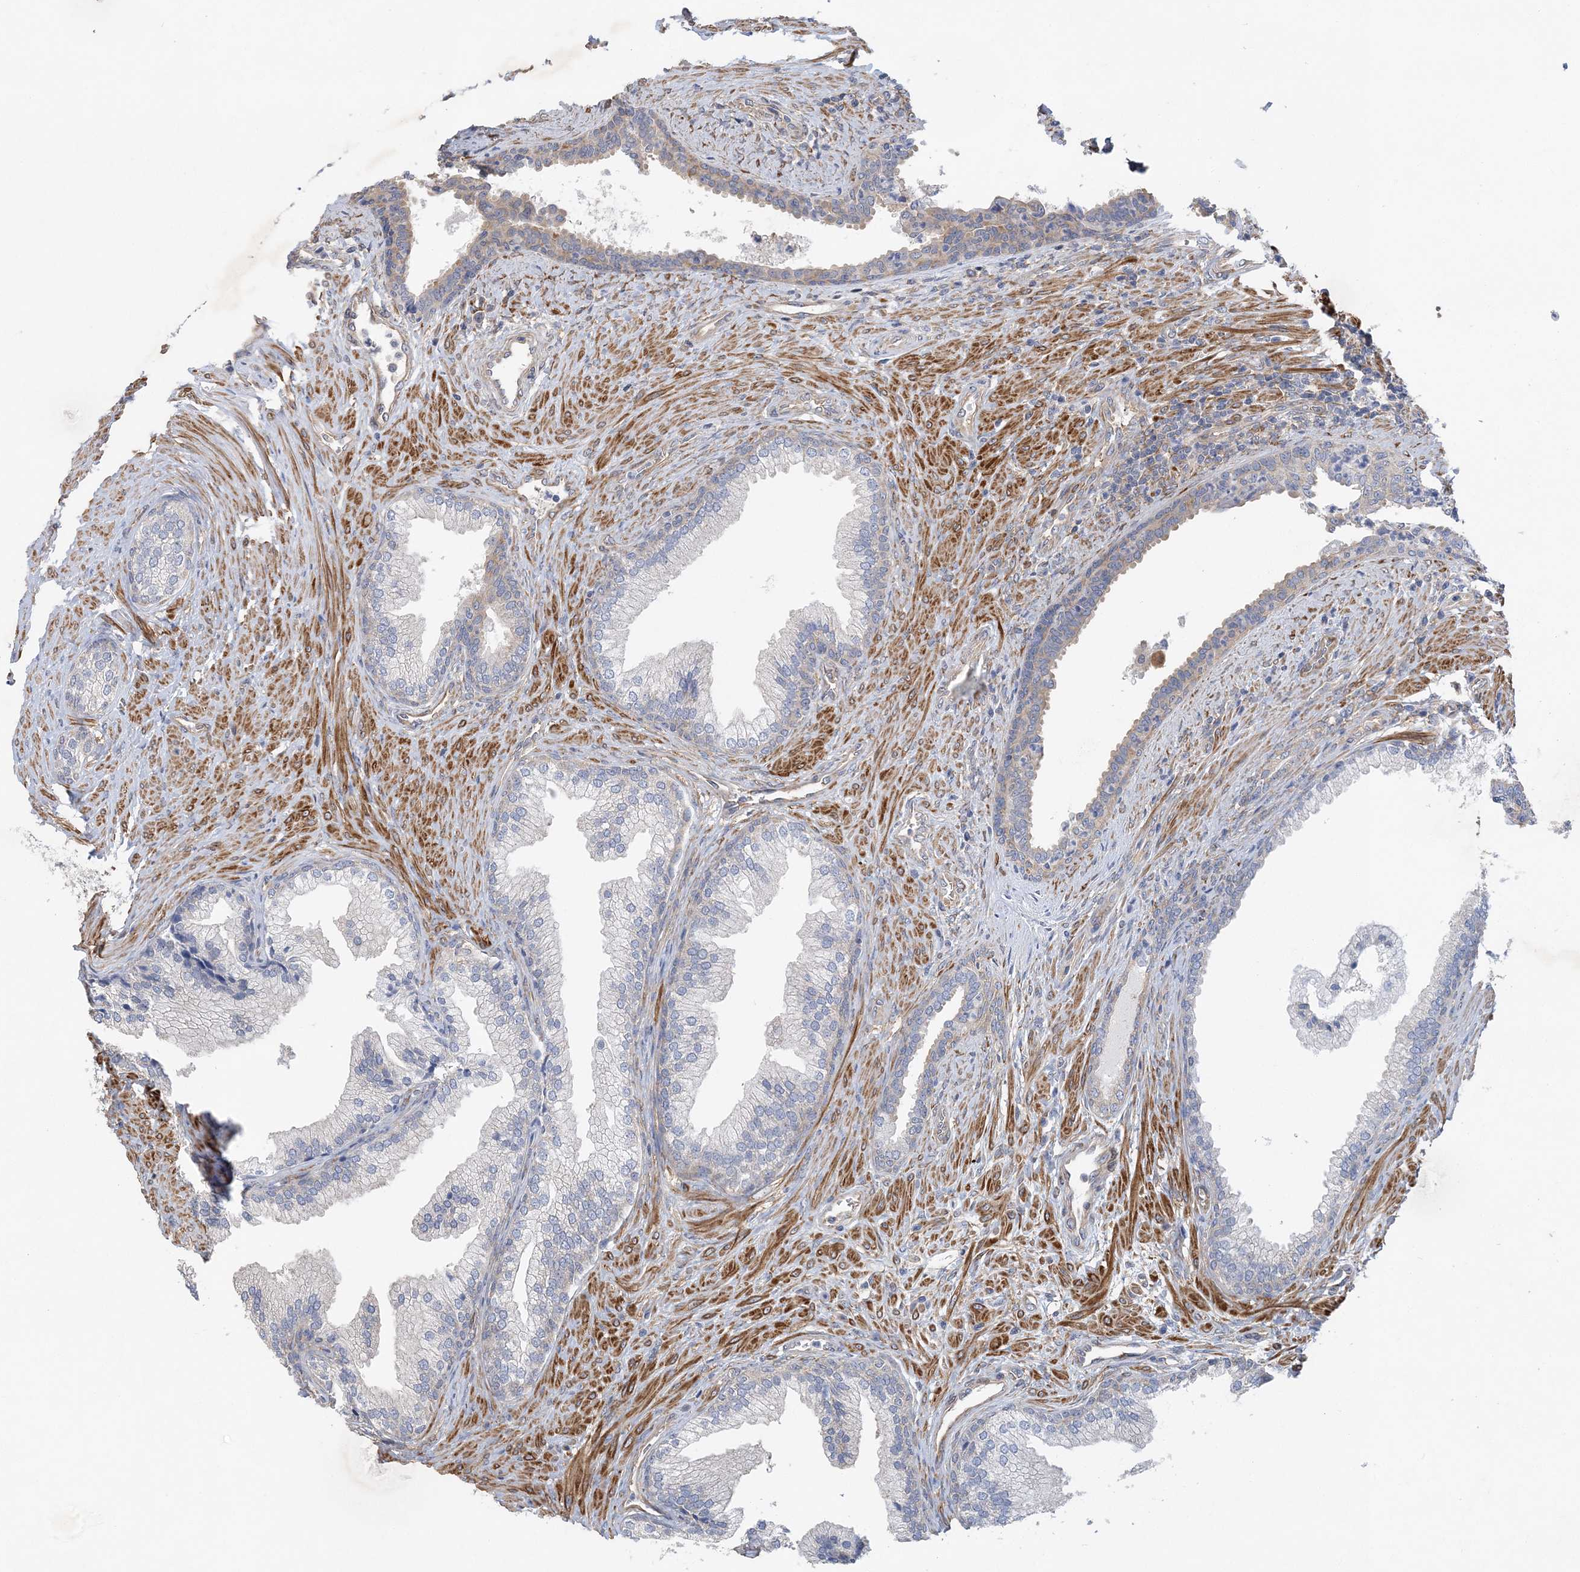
{"staining": {"intensity": "negative", "quantity": "none", "location": "none"}, "tissue": "prostate", "cell_type": "Glandular cells", "image_type": "normal", "snomed": [{"axis": "morphology", "description": "Normal tissue, NOS"}, {"axis": "topography", "description": "Prostate"}], "caption": "High power microscopy micrograph of an IHC micrograph of normal prostate, revealing no significant expression in glandular cells. Nuclei are stained in blue.", "gene": "MAP4K5", "patient": {"sex": "male", "age": 76}}